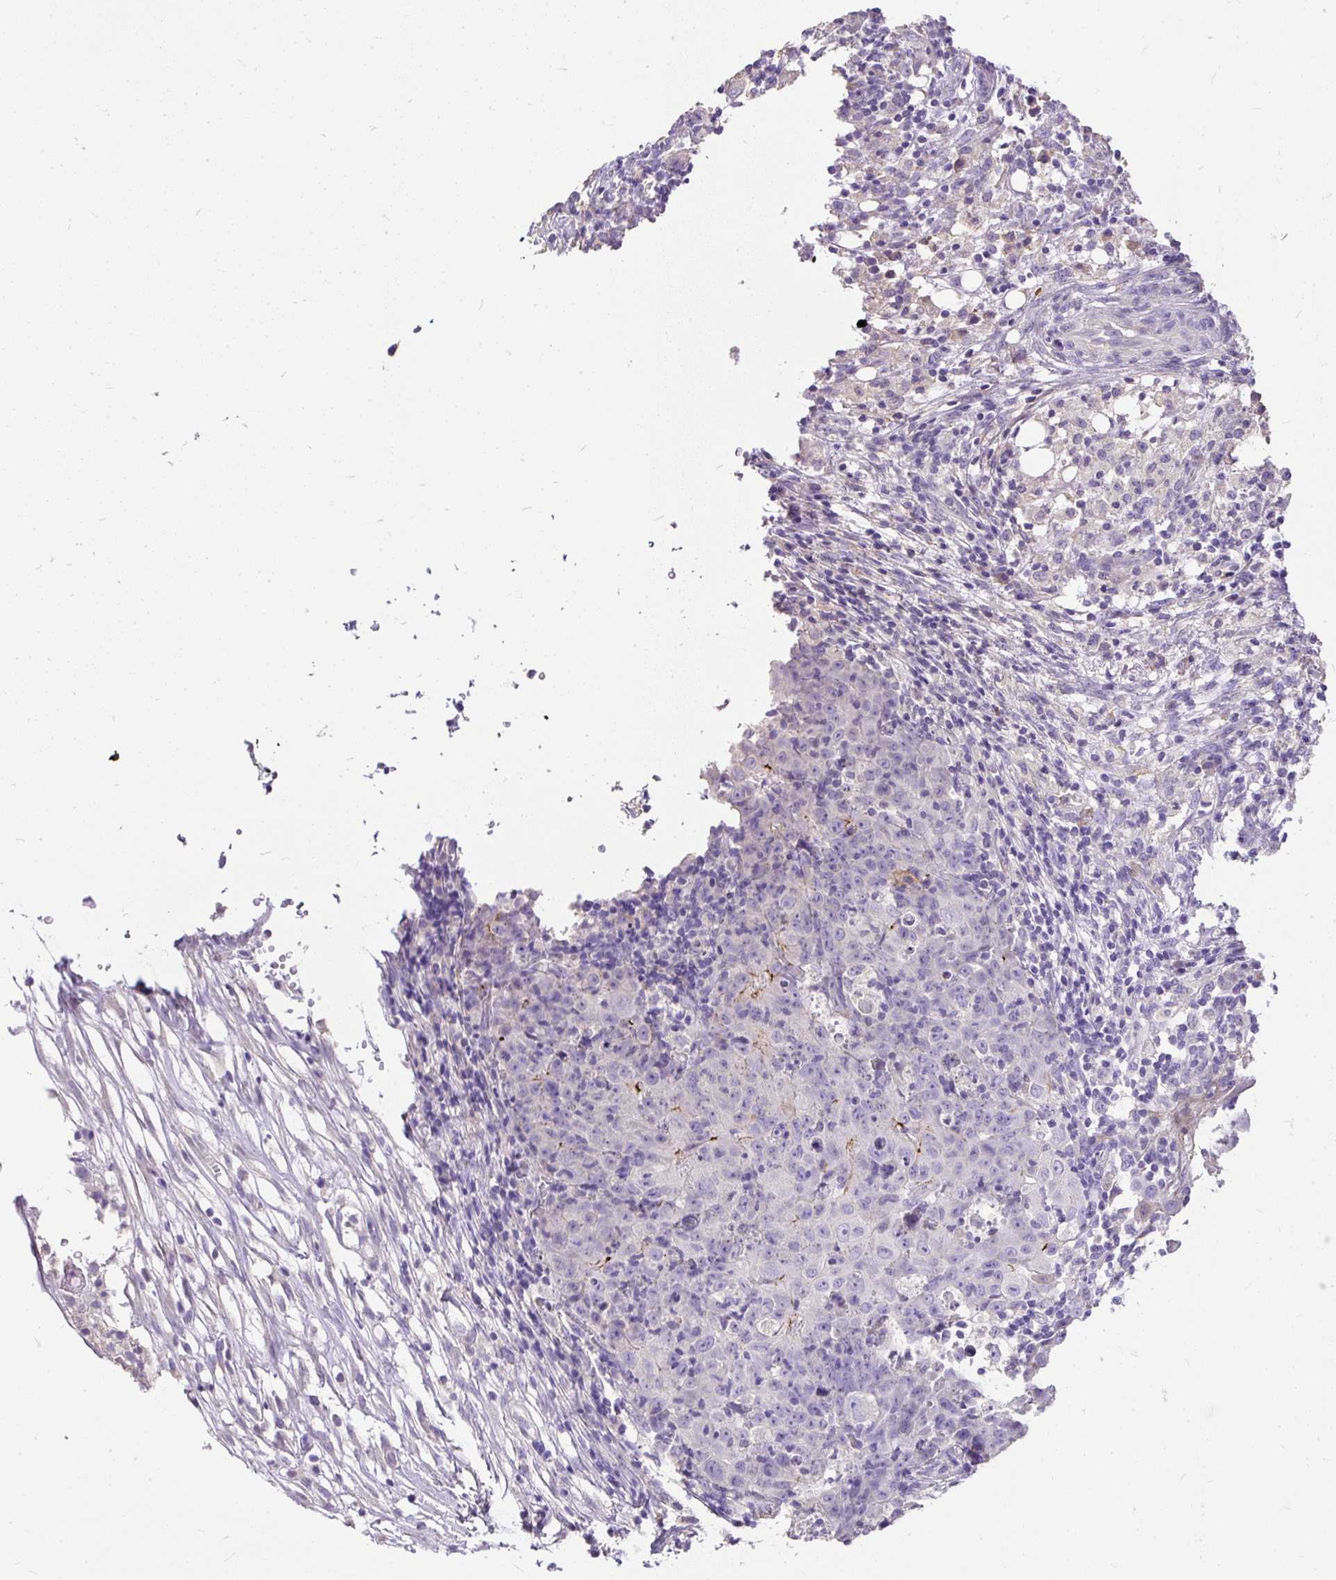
{"staining": {"intensity": "negative", "quantity": "none", "location": "none"}, "tissue": "ovarian cancer", "cell_type": "Tumor cells", "image_type": "cancer", "snomed": [{"axis": "morphology", "description": "Carcinoma, endometroid"}, {"axis": "topography", "description": "Ovary"}], "caption": "Photomicrograph shows no significant protein expression in tumor cells of ovarian cancer.", "gene": "GBX1", "patient": {"sex": "female", "age": 42}}